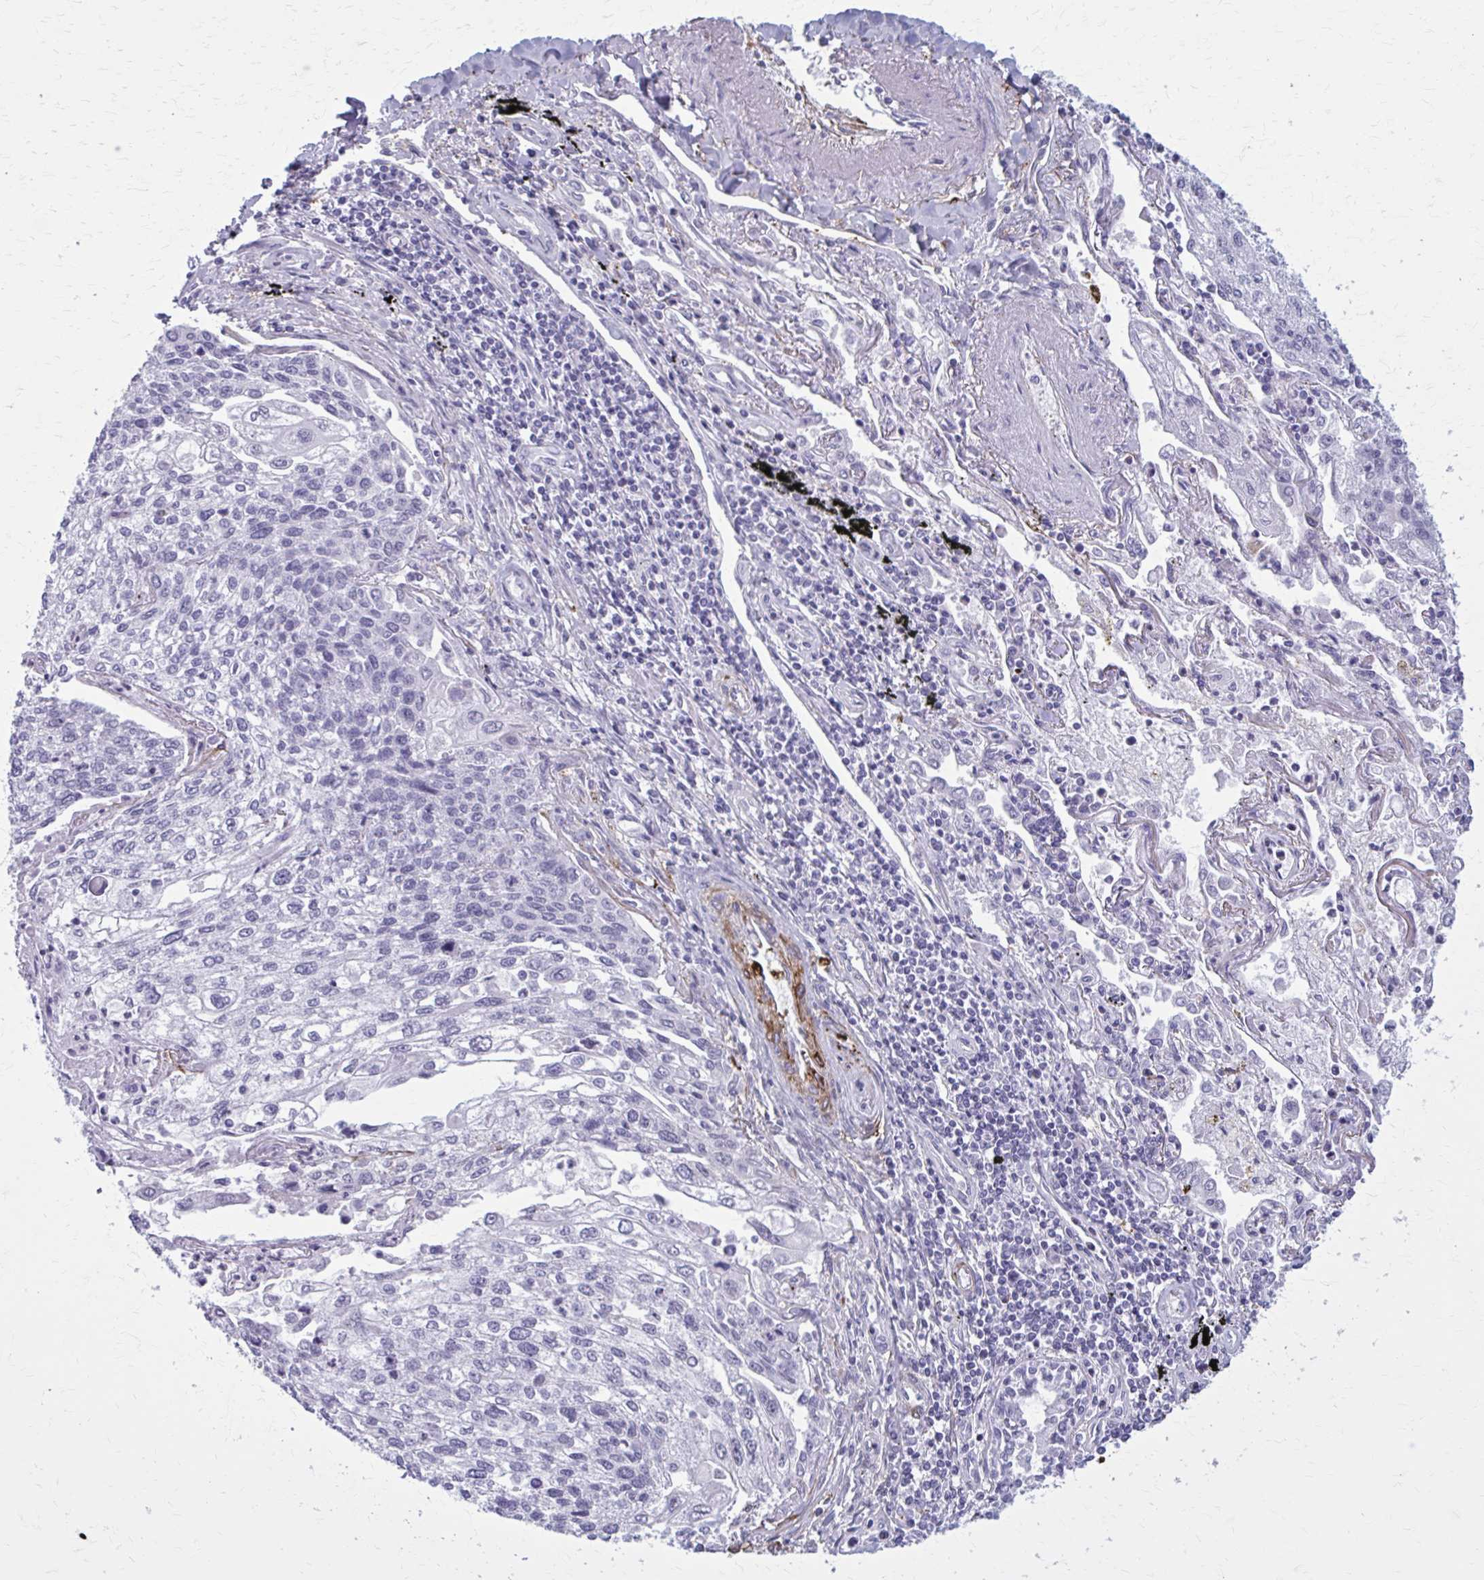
{"staining": {"intensity": "negative", "quantity": "none", "location": "none"}, "tissue": "lung cancer", "cell_type": "Tumor cells", "image_type": "cancer", "snomed": [{"axis": "morphology", "description": "Squamous cell carcinoma, NOS"}, {"axis": "topography", "description": "Lung"}], "caption": "Histopathology image shows no significant protein staining in tumor cells of lung cancer (squamous cell carcinoma). (Stains: DAB immunohistochemistry (IHC) with hematoxylin counter stain, Microscopy: brightfield microscopy at high magnification).", "gene": "AKAP12", "patient": {"sex": "male", "age": 74}}